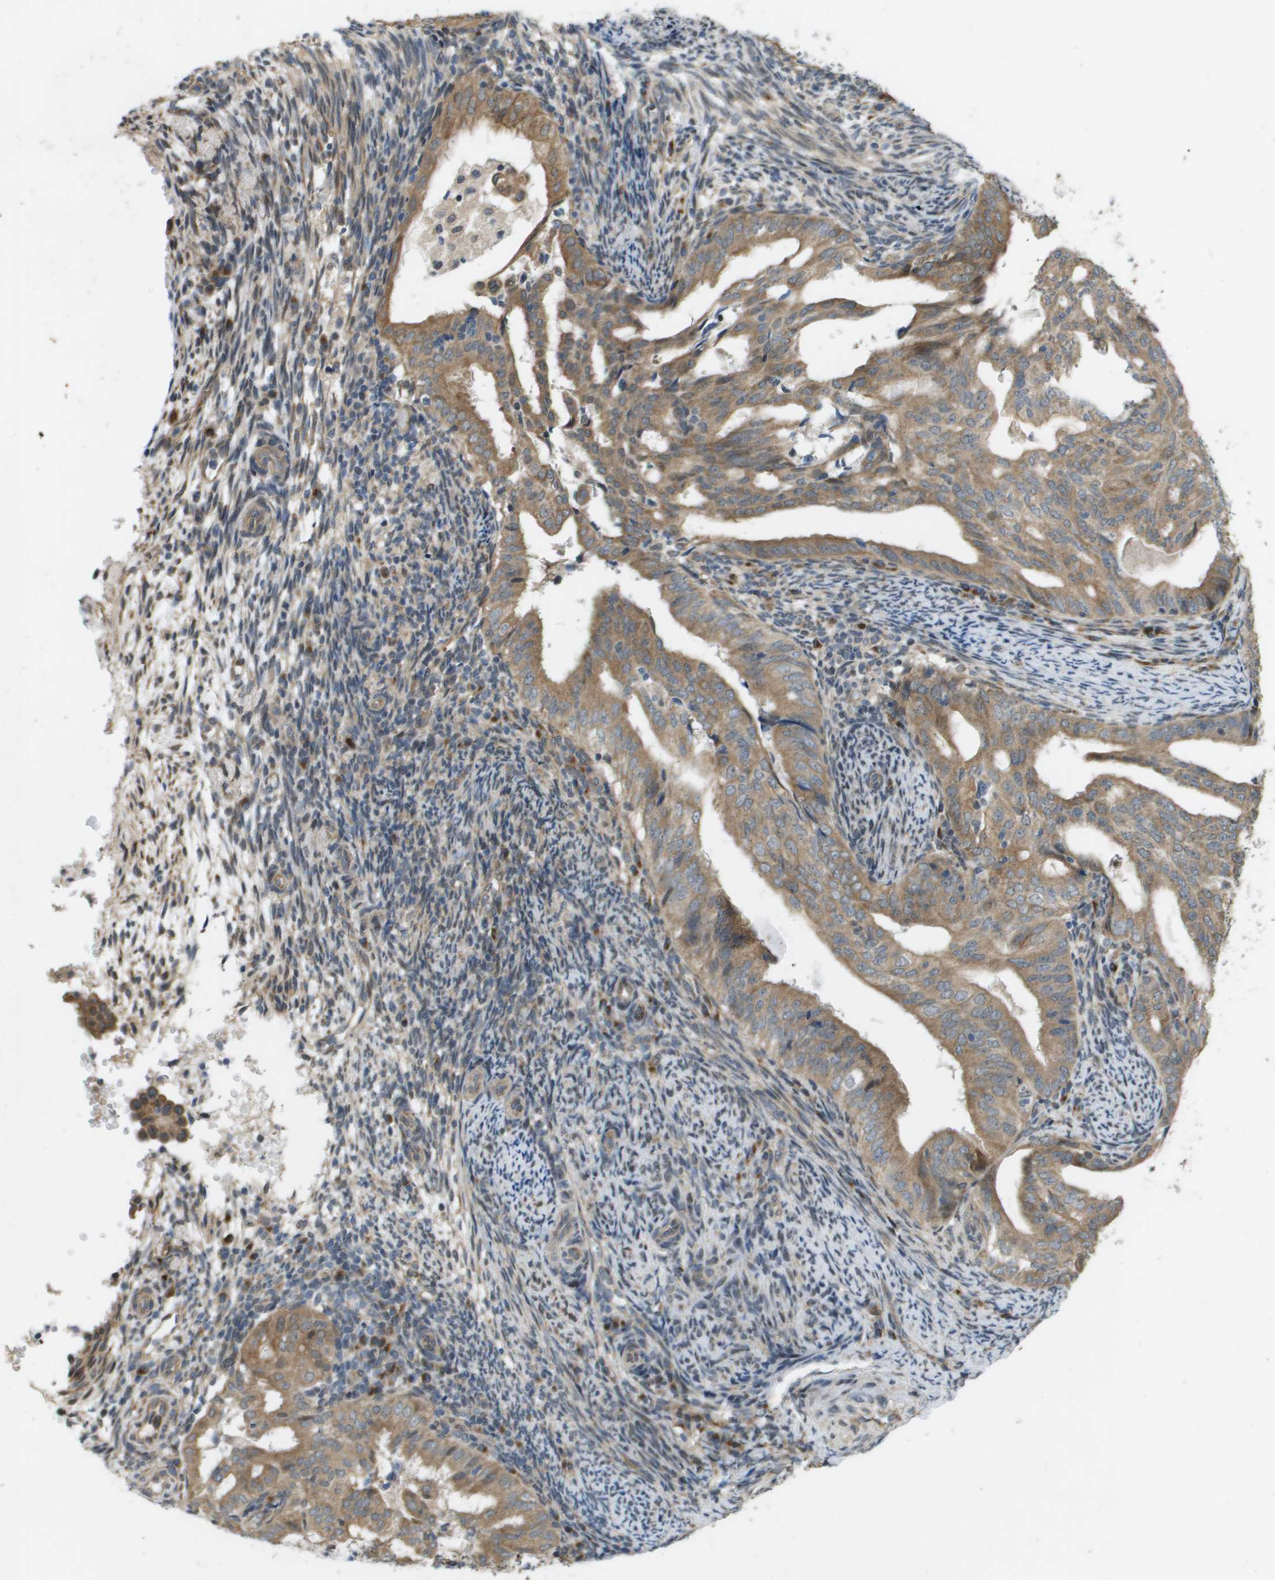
{"staining": {"intensity": "moderate", "quantity": ">75%", "location": "cytoplasmic/membranous"}, "tissue": "endometrial cancer", "cell_type": "Tumor cells", "image_type": "cancer", "snomed": [{"axis": "morphology", "description": "Adenocarcinoma, NOS"}, {"axis": "topography", "description": "Endometrium"}], "caption": "Immunohistochemistry (IHC) image of neoplastic tissue: human endometrial adenocarcinoma stained using IHC shows medium levels of moderate protein expression localized specifically in the cytoplasmic/membranous of tumor cells, appearing as a cytoplasmic/membranous brown color.", "gene": "IFNLR1", "patient": {"sex": "female", "age": 58}}